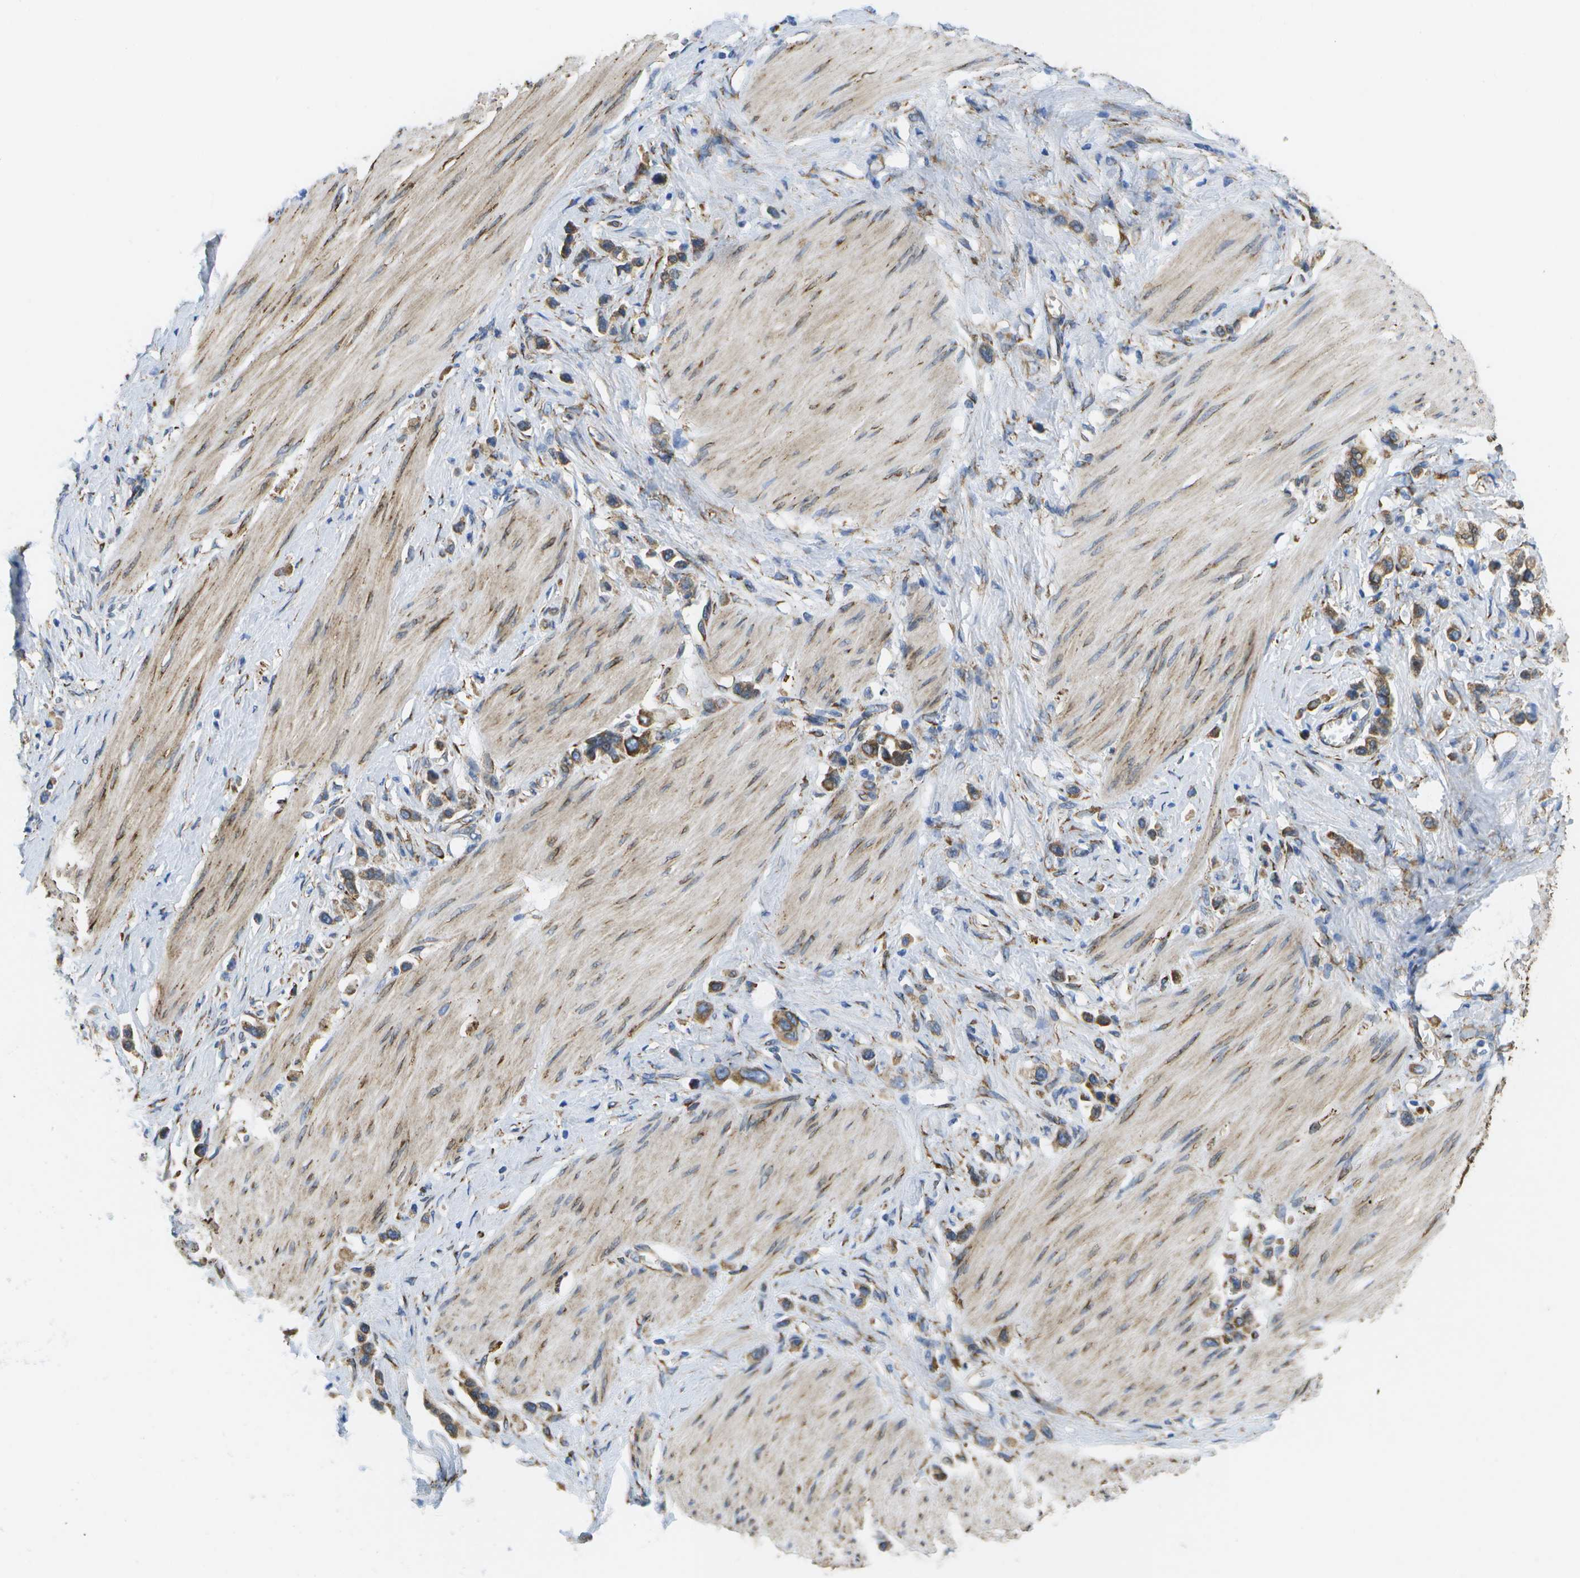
{"staining": {"intensity": "moderate", "quantity": ">75%", "location": "cytoplasmic/membranous"}, "tissue": "stomach cancer", "cell_type": "Tumor cells", "image_type": "cancer", "snomed": [{"axis": "morphology", "description": "Adenocarcinoma, NOS"}, {"axis": "topography", "description": "Stomach"}], "caption": "This is a histology image of immunohistochemistry (IHC) staining of stomach adenocarcinoma, which shows moderate staining in the cytoplasmic/membranous of tumor cells.", "gene": "ZDHHC17", "patient": {"sex": "female", "age": 65}}